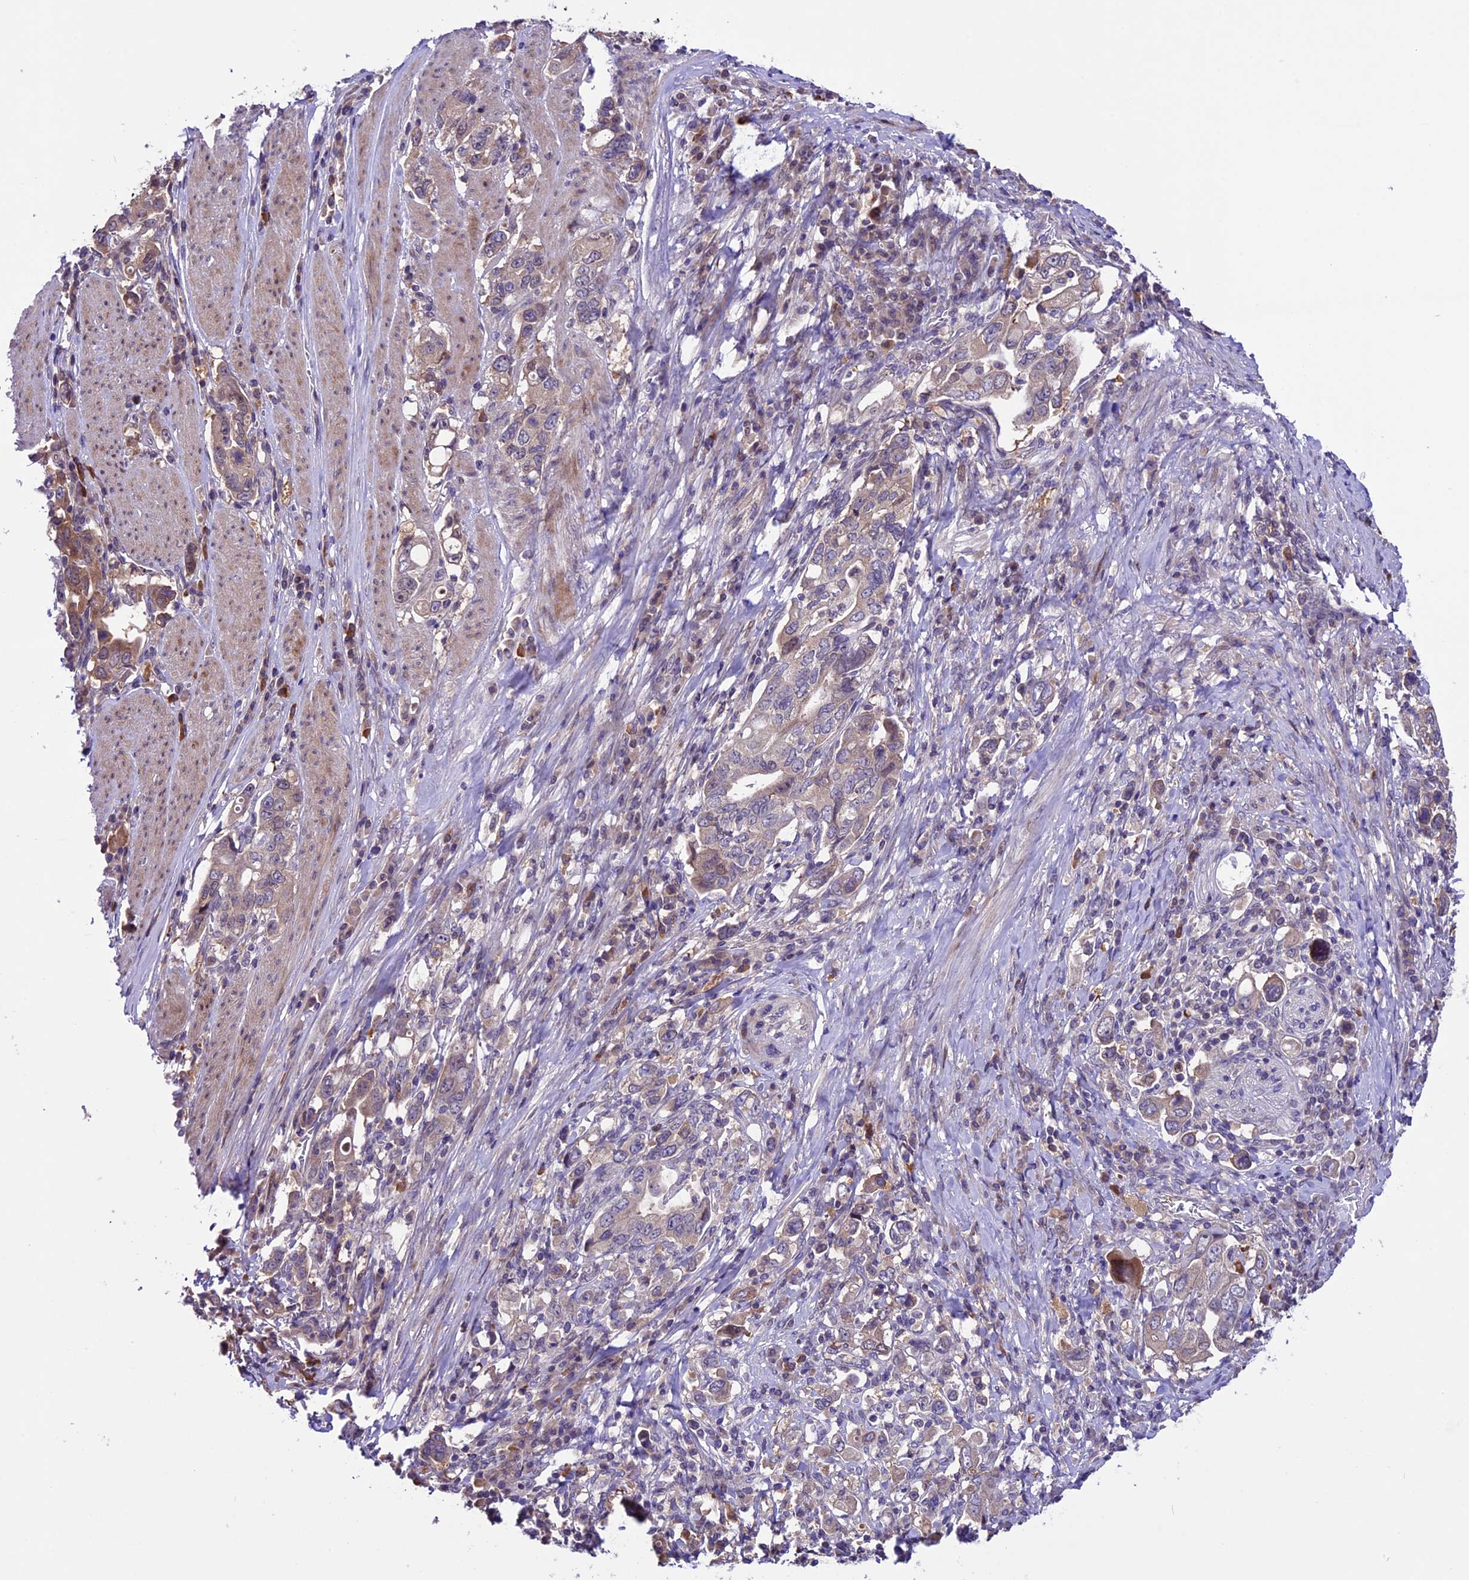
{"staining": {"intensity": "weak", "quantity": "25%-75%", "location": "cytoplasmic/membranous"}, "tissue": "stomach cancer", "cell_type": "Tumor cells", "image_type": "cancer", "snomed": [{"axis": "morphology", "description": "Adenocarcinoma, NOS"}, {"axis": "topography", "description": "Stomach, upper"}, {"axis": "topography", "description": "Stomach"}], "caption": "A brown stain labels weak cytoplasmic/membranous expression of a protein in stomach cancer (adenocarcinoma) tumor cells. (IHC, brightfield microscopy, high magnification).", "gene": "XKR7", "patient": {"sex": "male", "age": 62}}